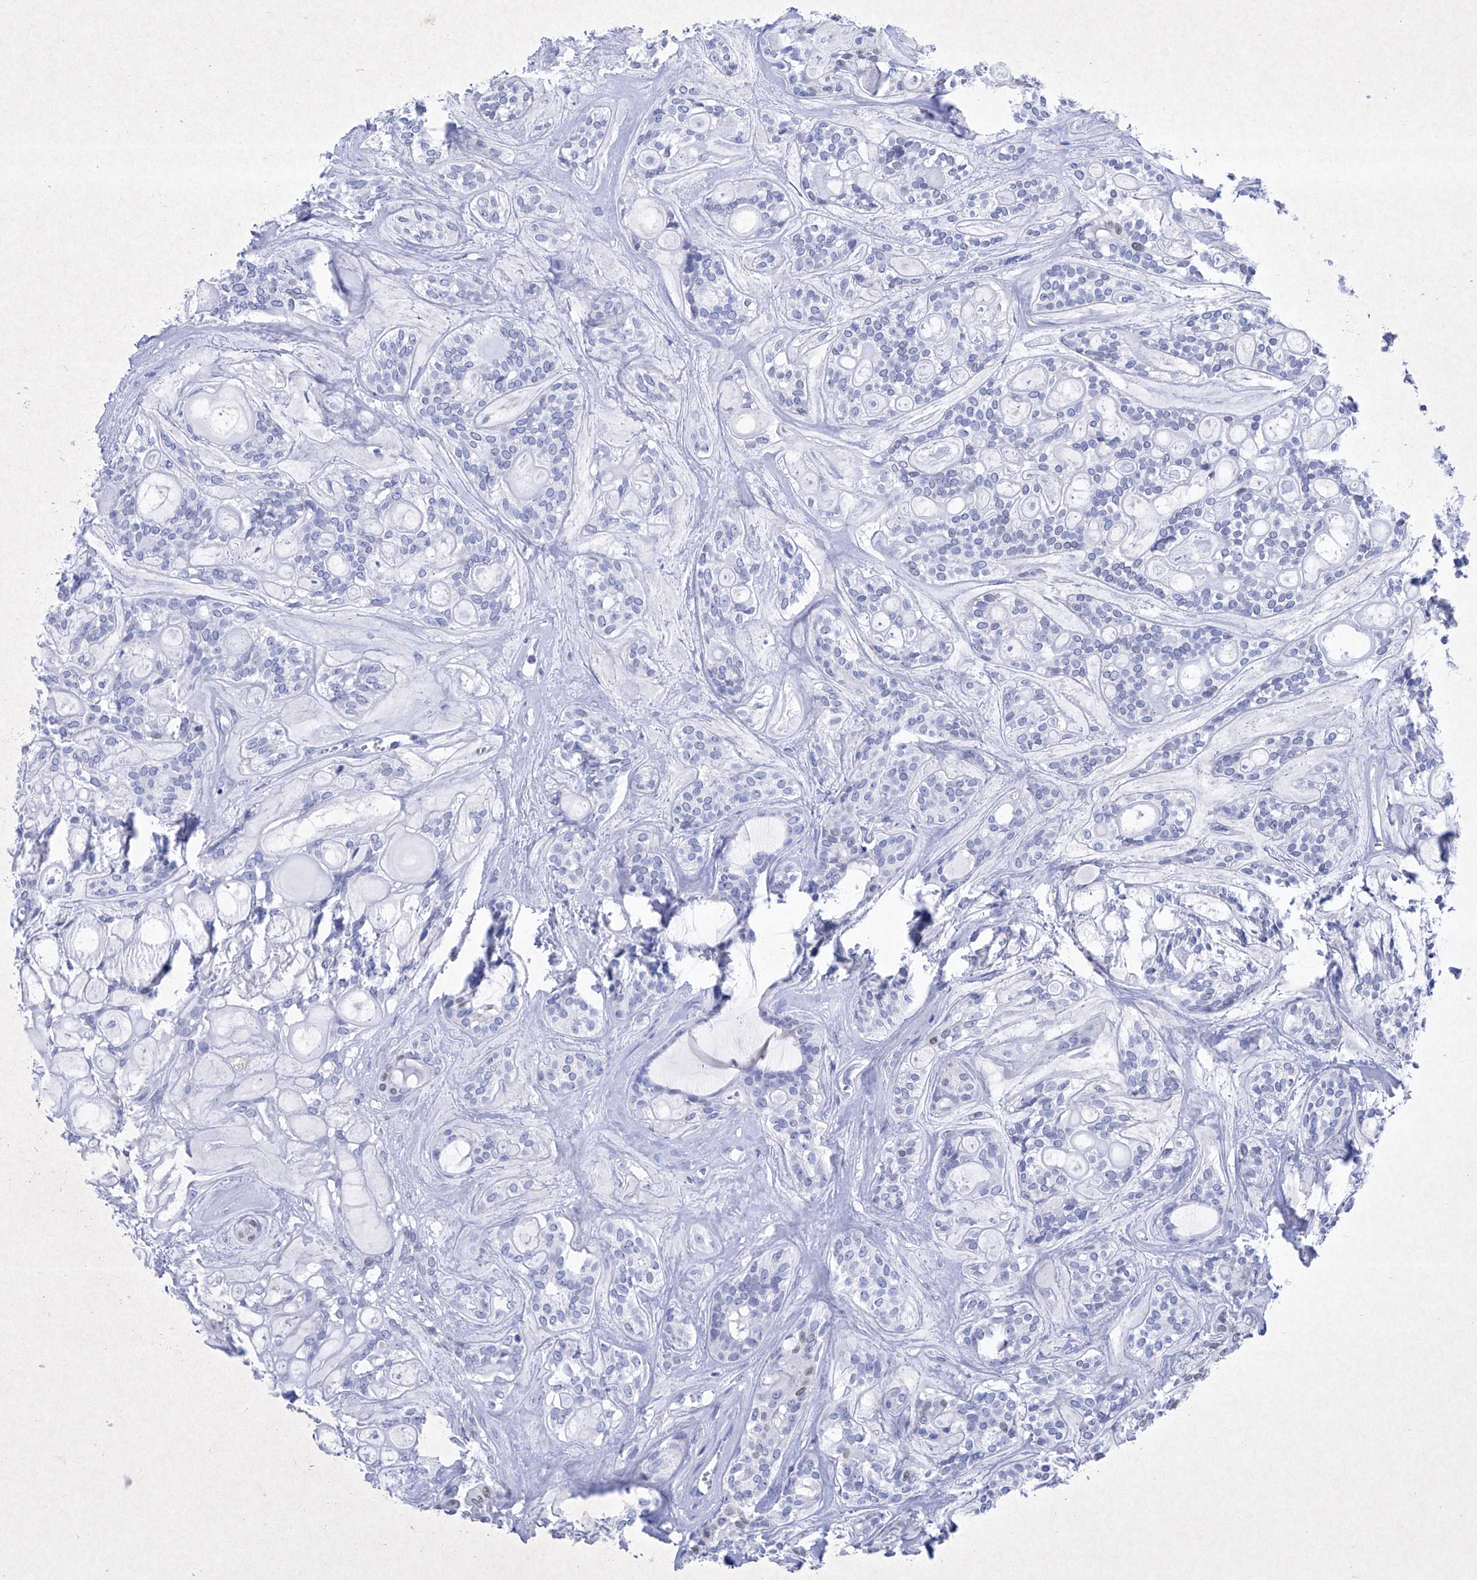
{"staining": {"intensity": "negative", "quantity": "none", "location": "none"}, "tissue": "head and neck cancer", "cell_type": "Tumor cells", "image_type": "cancer", "snomed": [{"axis": "morphology", "description": "Adenocarcinoma, NOS"}, {"axis": "topography", "description": "Head-Neck"}], "caption": "DAB (3,3'-diaminobenzidine) immunohistochemical staining of human head and neck cancer reveals no significant staining in tumor cells. (DAB immunohistochemistry with hematoxylin counter stain).", "gene": "BARX2", "patient": {"sex": "male", "age": 66}}